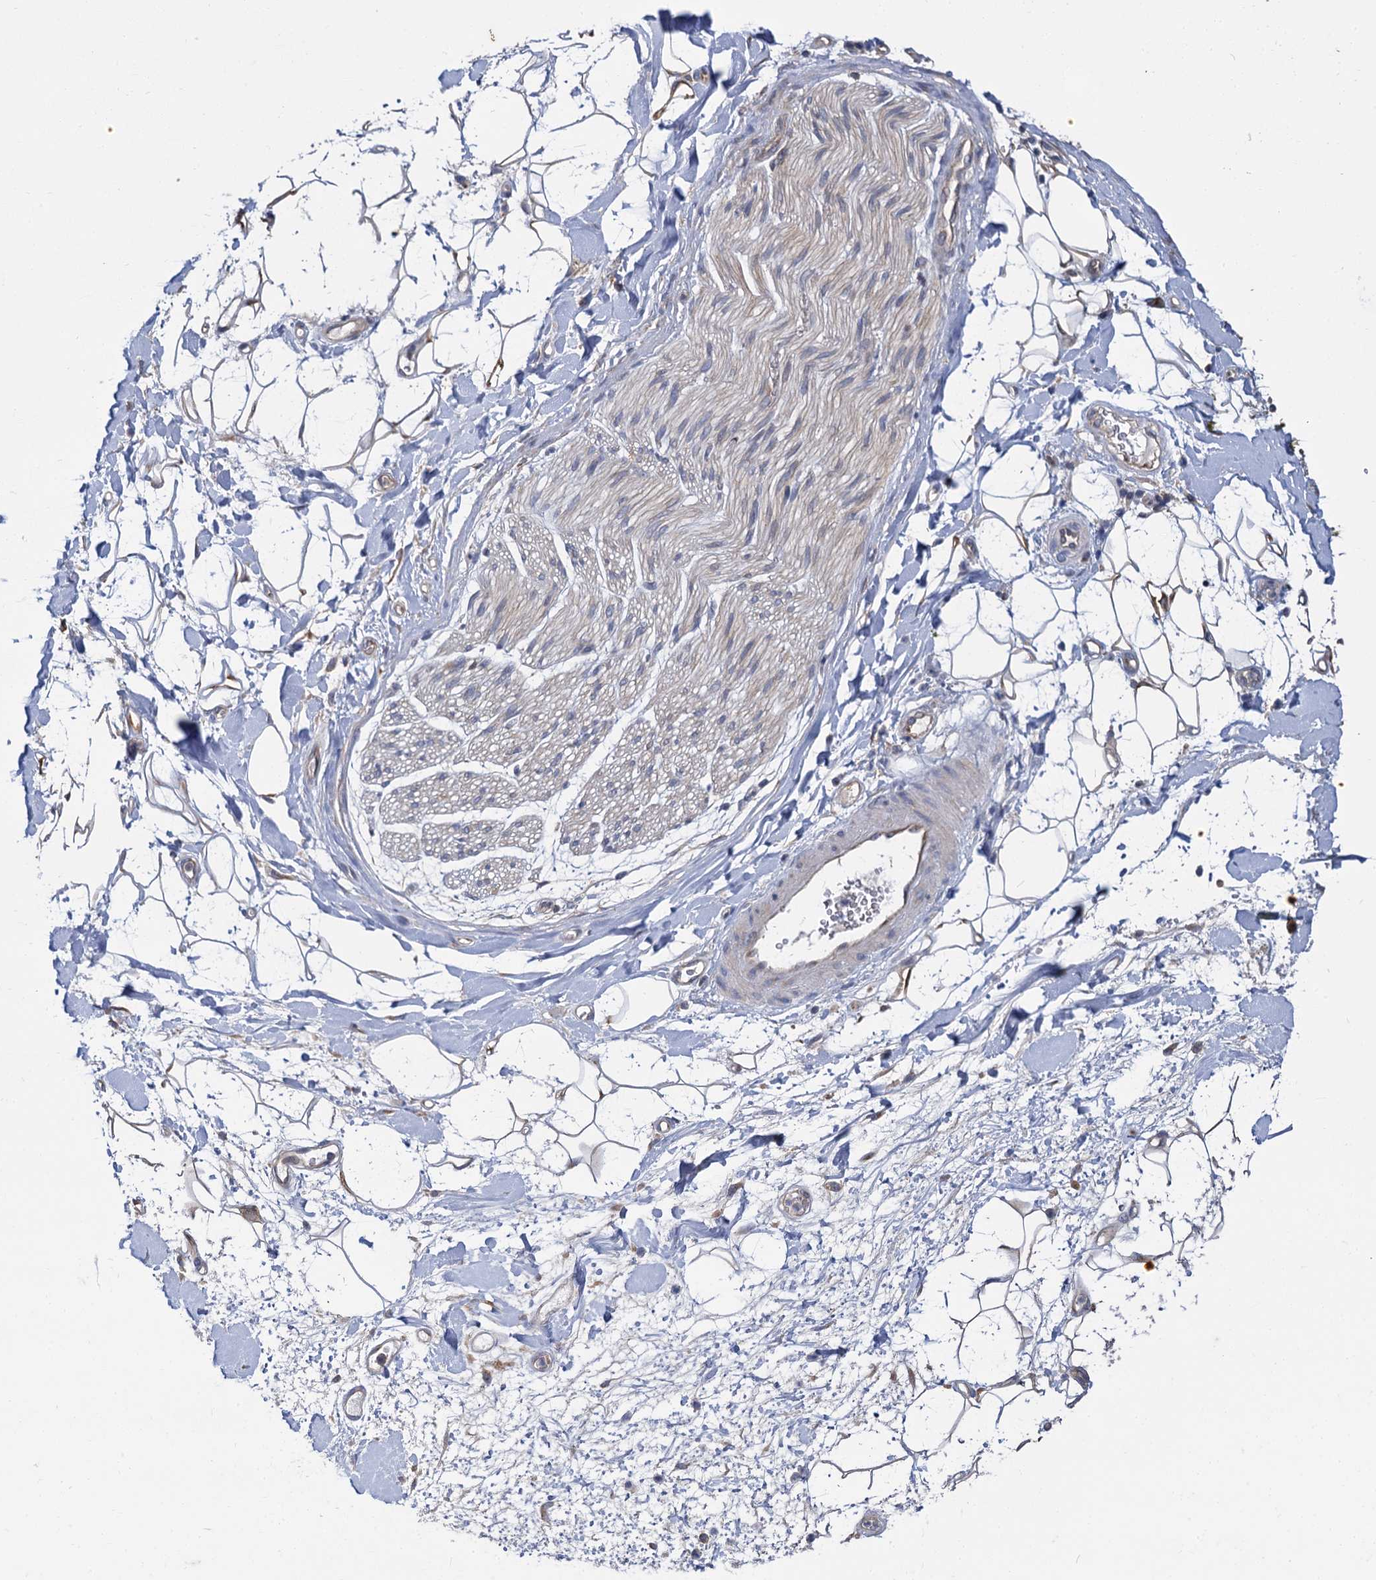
{"staining": {"intensity": "negative", "quantity": "none", "location": "none"}, "tissue": "adipose tissue", "cell_type": "Adipocytes", "image_type": "normal", "snomed": [{"axis": "morphology", "description": "Normal tissue, NOS"}, {"axis": "morphology", "description": "Adenocarcinoma, NOS"}, {"axis": "topography", "description": "Pancreas"}, {"axis": "topography", "description": "Peripheral nerve tissue"}], "caption": "A photomicrograph of adipose tissue stained for a protein shows no brown staining in adipocytes. The staining was performed using DAB to visualize the protein expression in brown, while the nuclei were stained in blue with hematoxylin (Magnification: 20x).", "gene": "GCLC", "patient": {"sex": "male", "age": 59}}